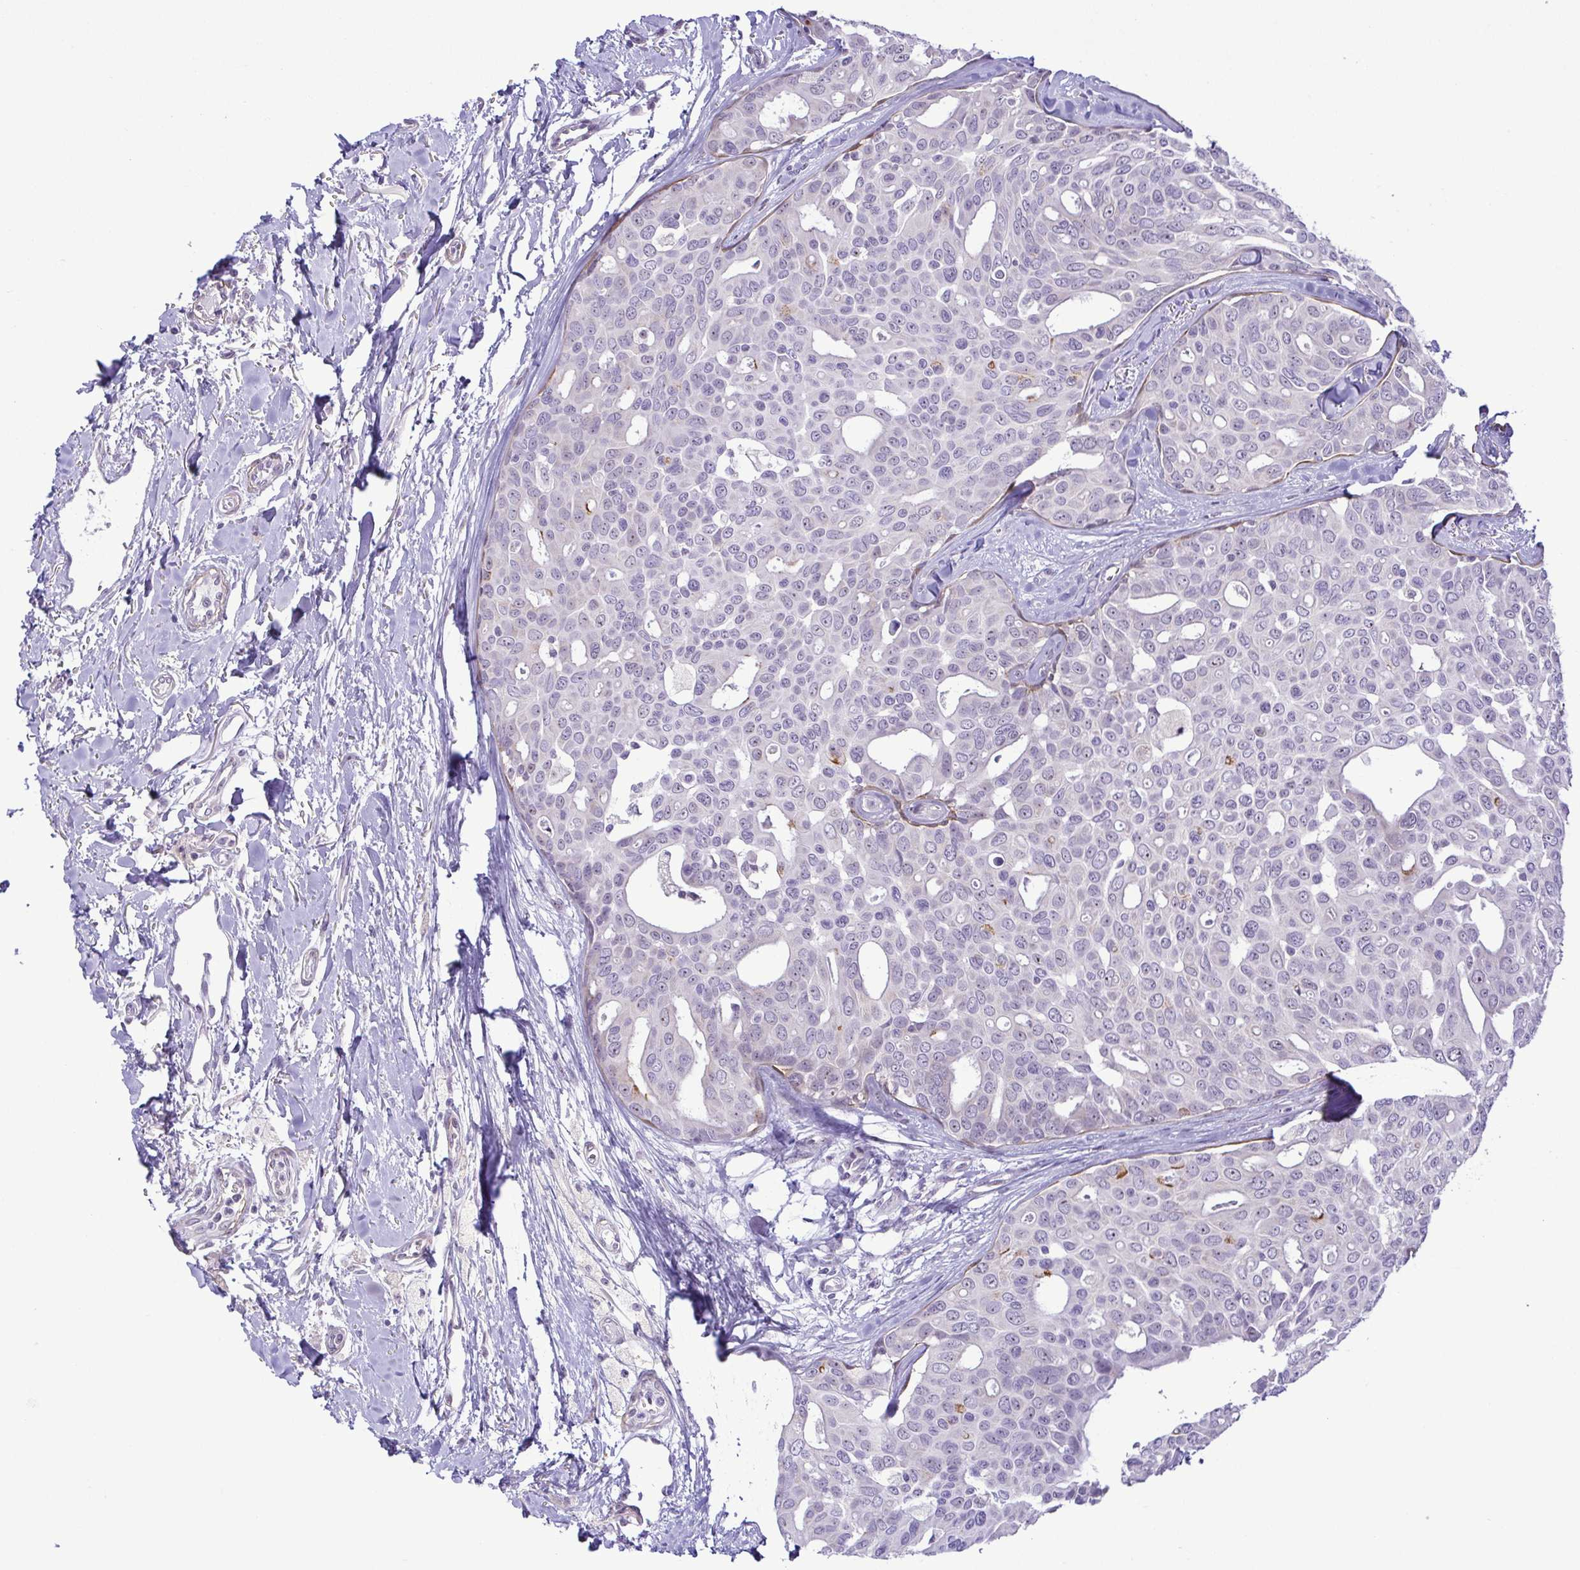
{"staining": {"intensity": "negative", "quantity": "none", "location": "none"}, "tissue": "breast cancer", "cell_type": "Tumor cells", "image_type": "cancer", "snomed": [{"axis": "morphology", "description": "Duct carcinoma"}, {"axis": "topography", "description": "Breast"}], "caption": "Tumor cells are negative for brown protein staining in intraductal carcinoma (breast).", "gene": "RSL24D1", "patient": {"sex": "female", "age": 54}}